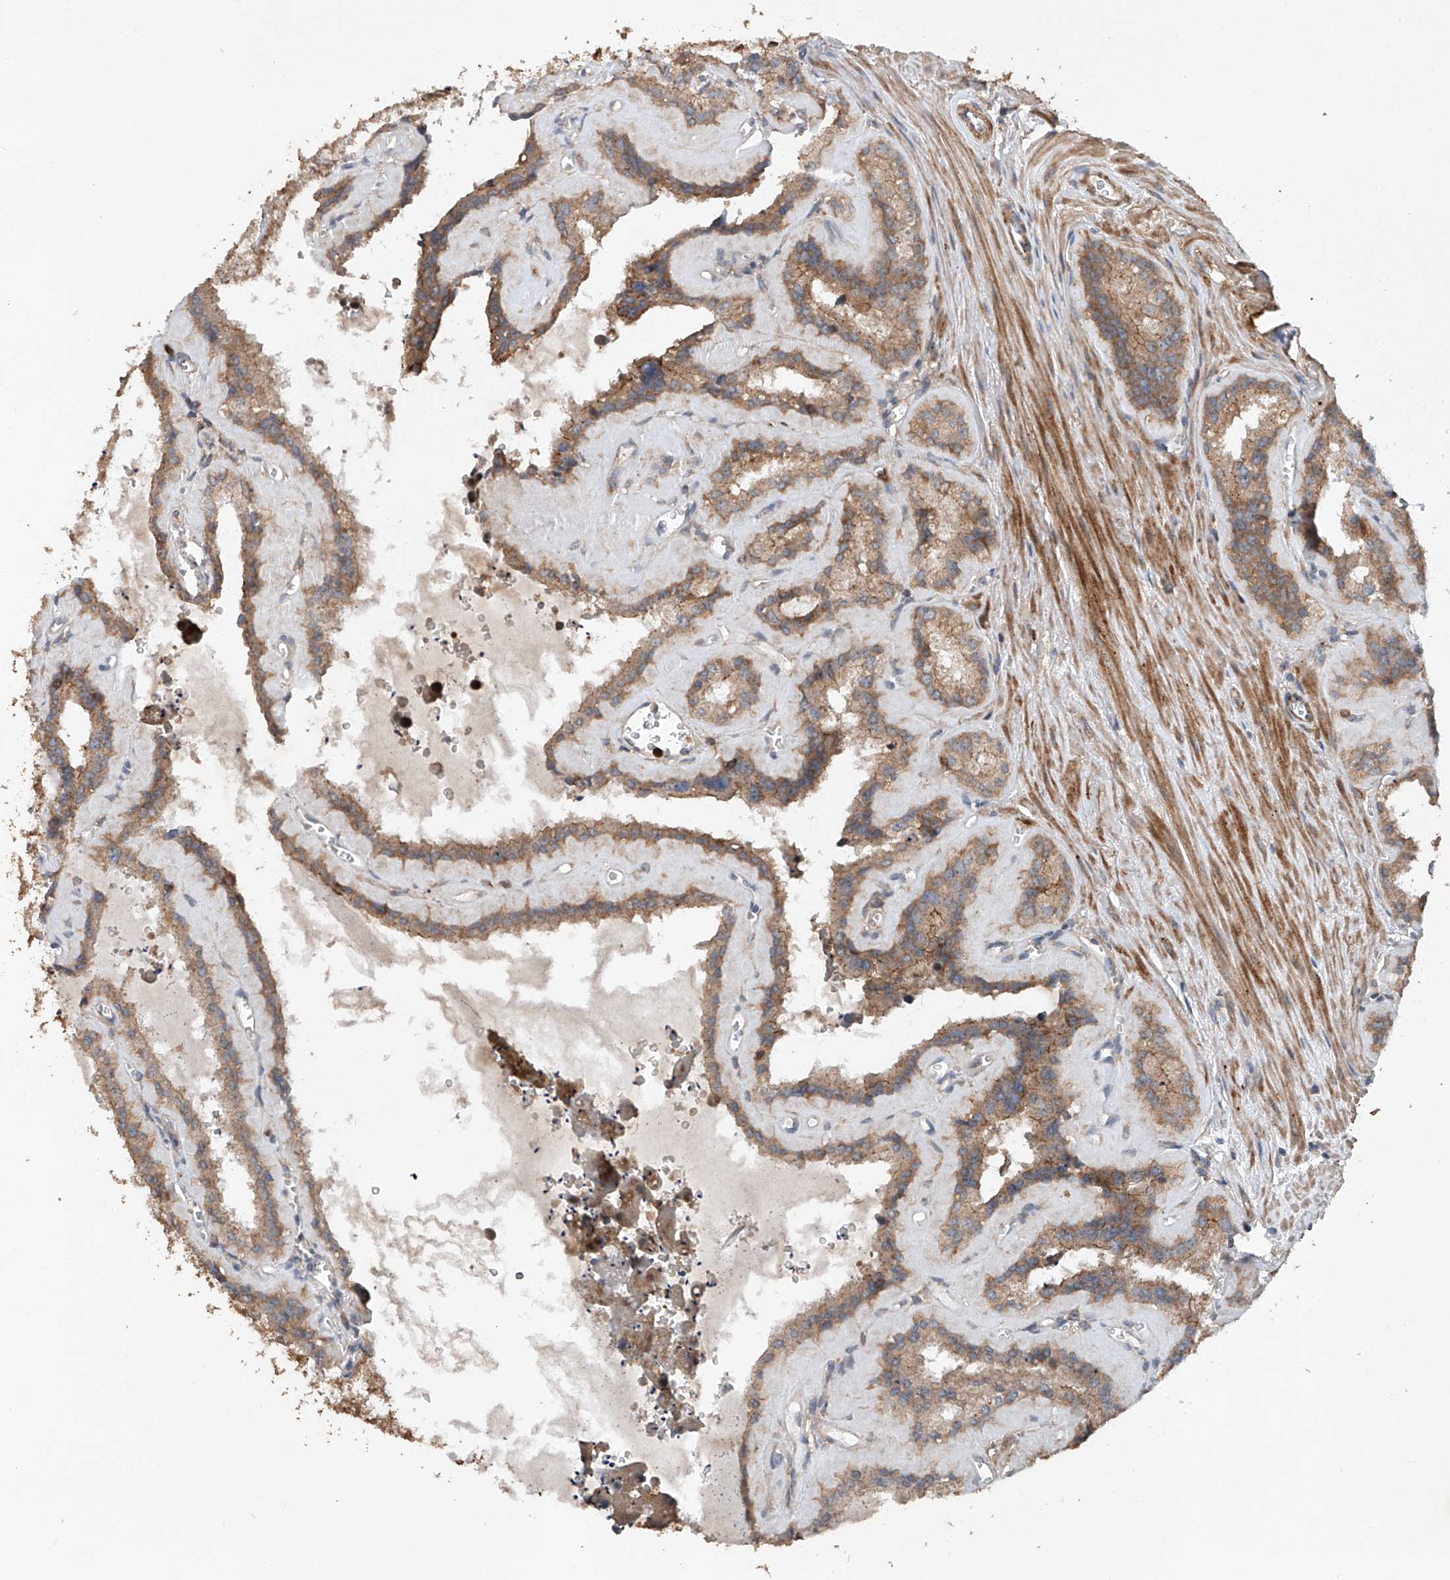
{"staining": {"intensity": "moderate", "quantity": ">75%", "location": "cytoplasmic/membranous"}, "tissue": "seminal vesicle", "cell_type": "Glandular cells", "image_type": "normal", "snomed": [{"axis": "morphology", "description": "Normal tissue, NOS"}, {"axis": "topography", "description": "Prostate"}, {"axis": "topography", "description": "Seminal veicle"}], "caption": "DAB immunohistochemical staining of normal human seminal vesicle demonstrates moderate cytoplasmic/membranous protein expression in about >75% of glandular cells. (DAB IHC, brown staining for protein, blue staining for nuclei).", "gene": "CEP85L", "patient": {"sex": "male", "age": 59}}